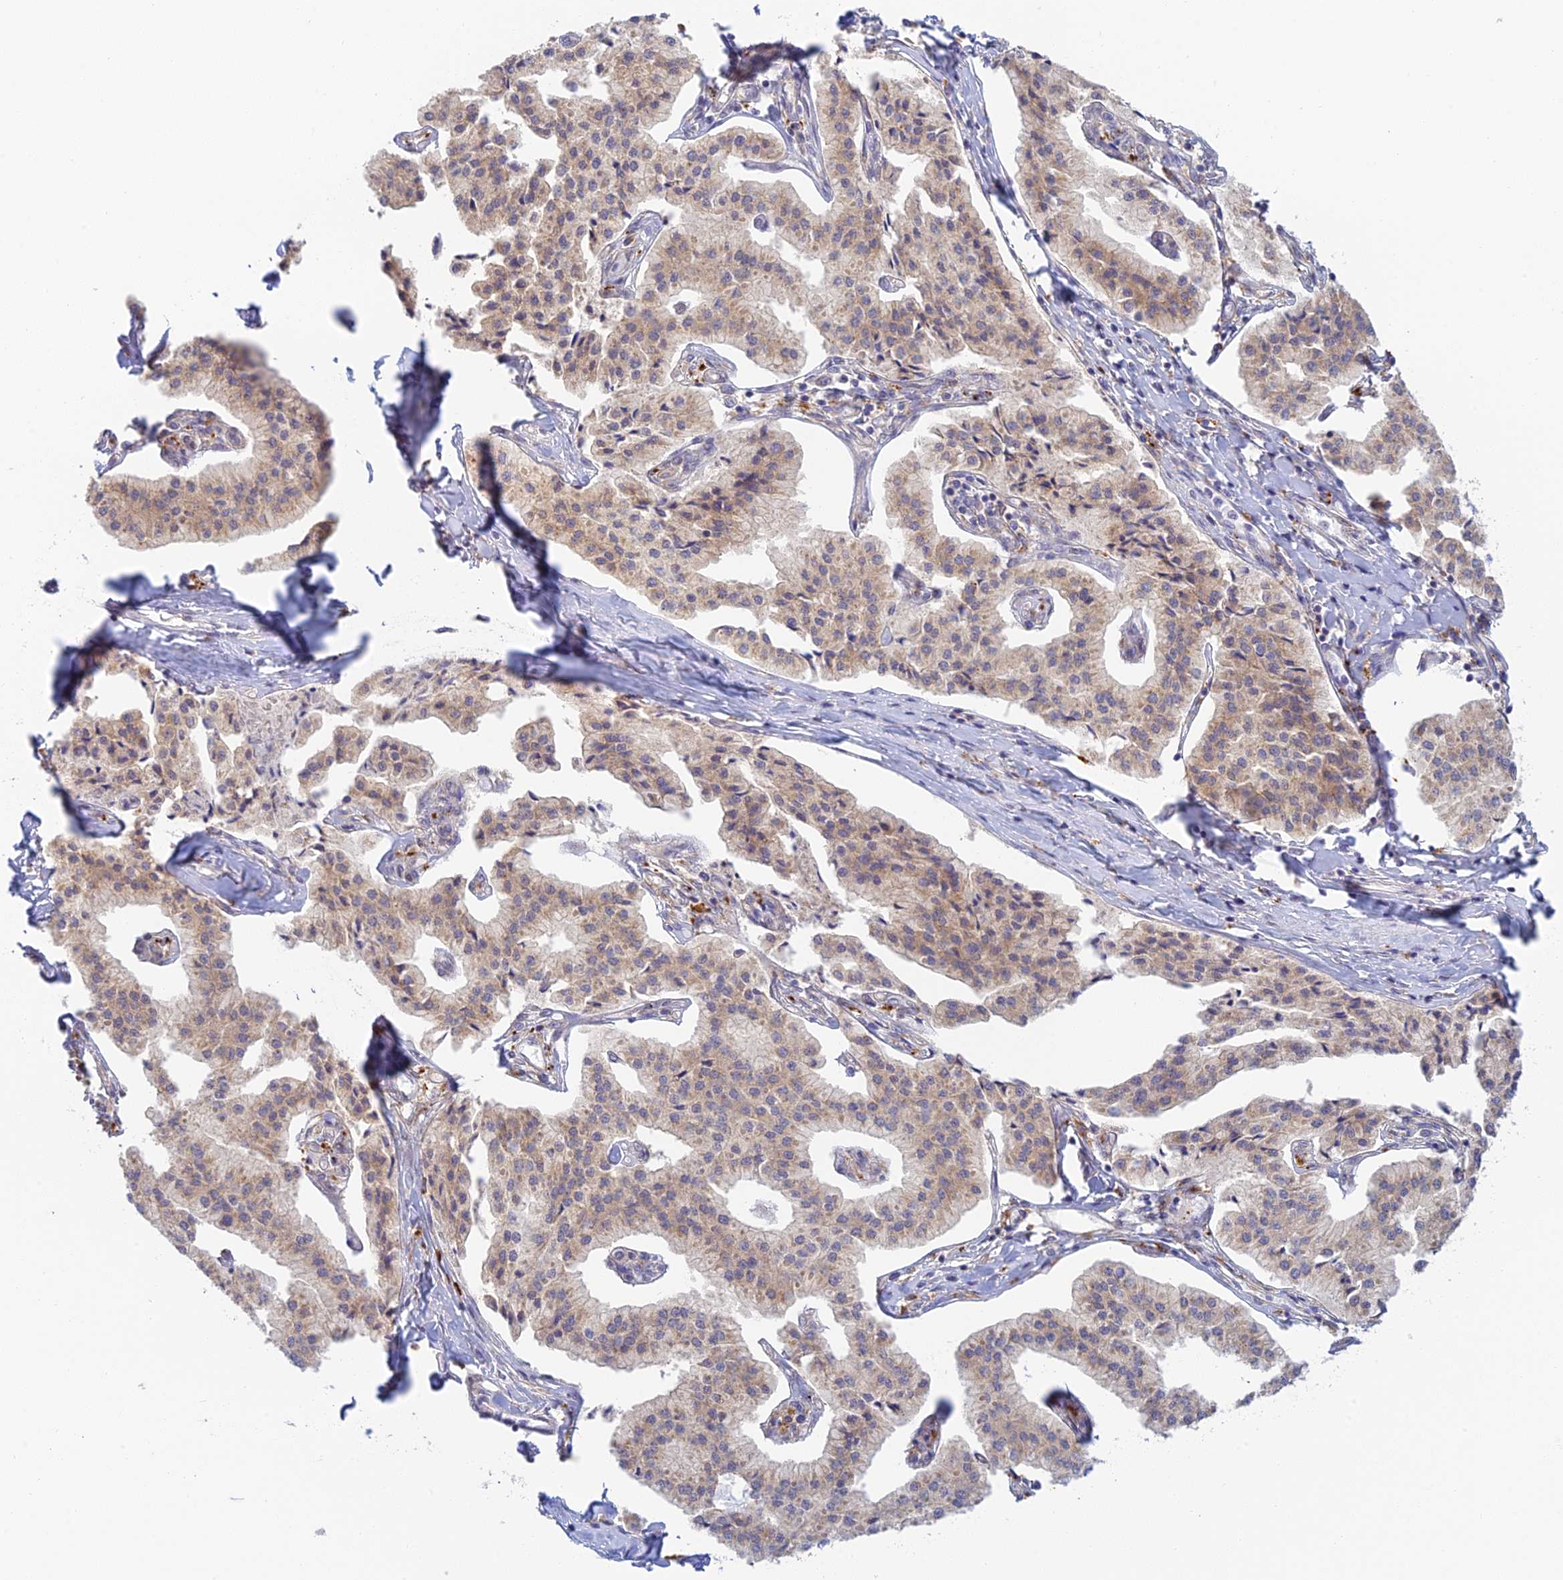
{"staining": {"intensity": "weak", "quantity": "25%-75%", "location": "cytoplasmic/membranous"}, "tissue": "pancreatic cancer", "cell_type": "Tumor cells", "image_type": "cancer", "snomed": [{"axis": "morphology", "description": "Adenocarcinoma, NOS"}, {"axis": "topography", "description": "Pancreas"}], "caption": "This micrograph shows pancreatic cancer (adenocarcinoma) stained with immunohistochemistry (IHC) to label a protein in brown. The cytoplasmic/membranous of tumor cells show weak positivity for the protein. Nuclei are counter-stained blue.", "gene": "SKIC8", "patient": {"sex": "female", "age": 50}}